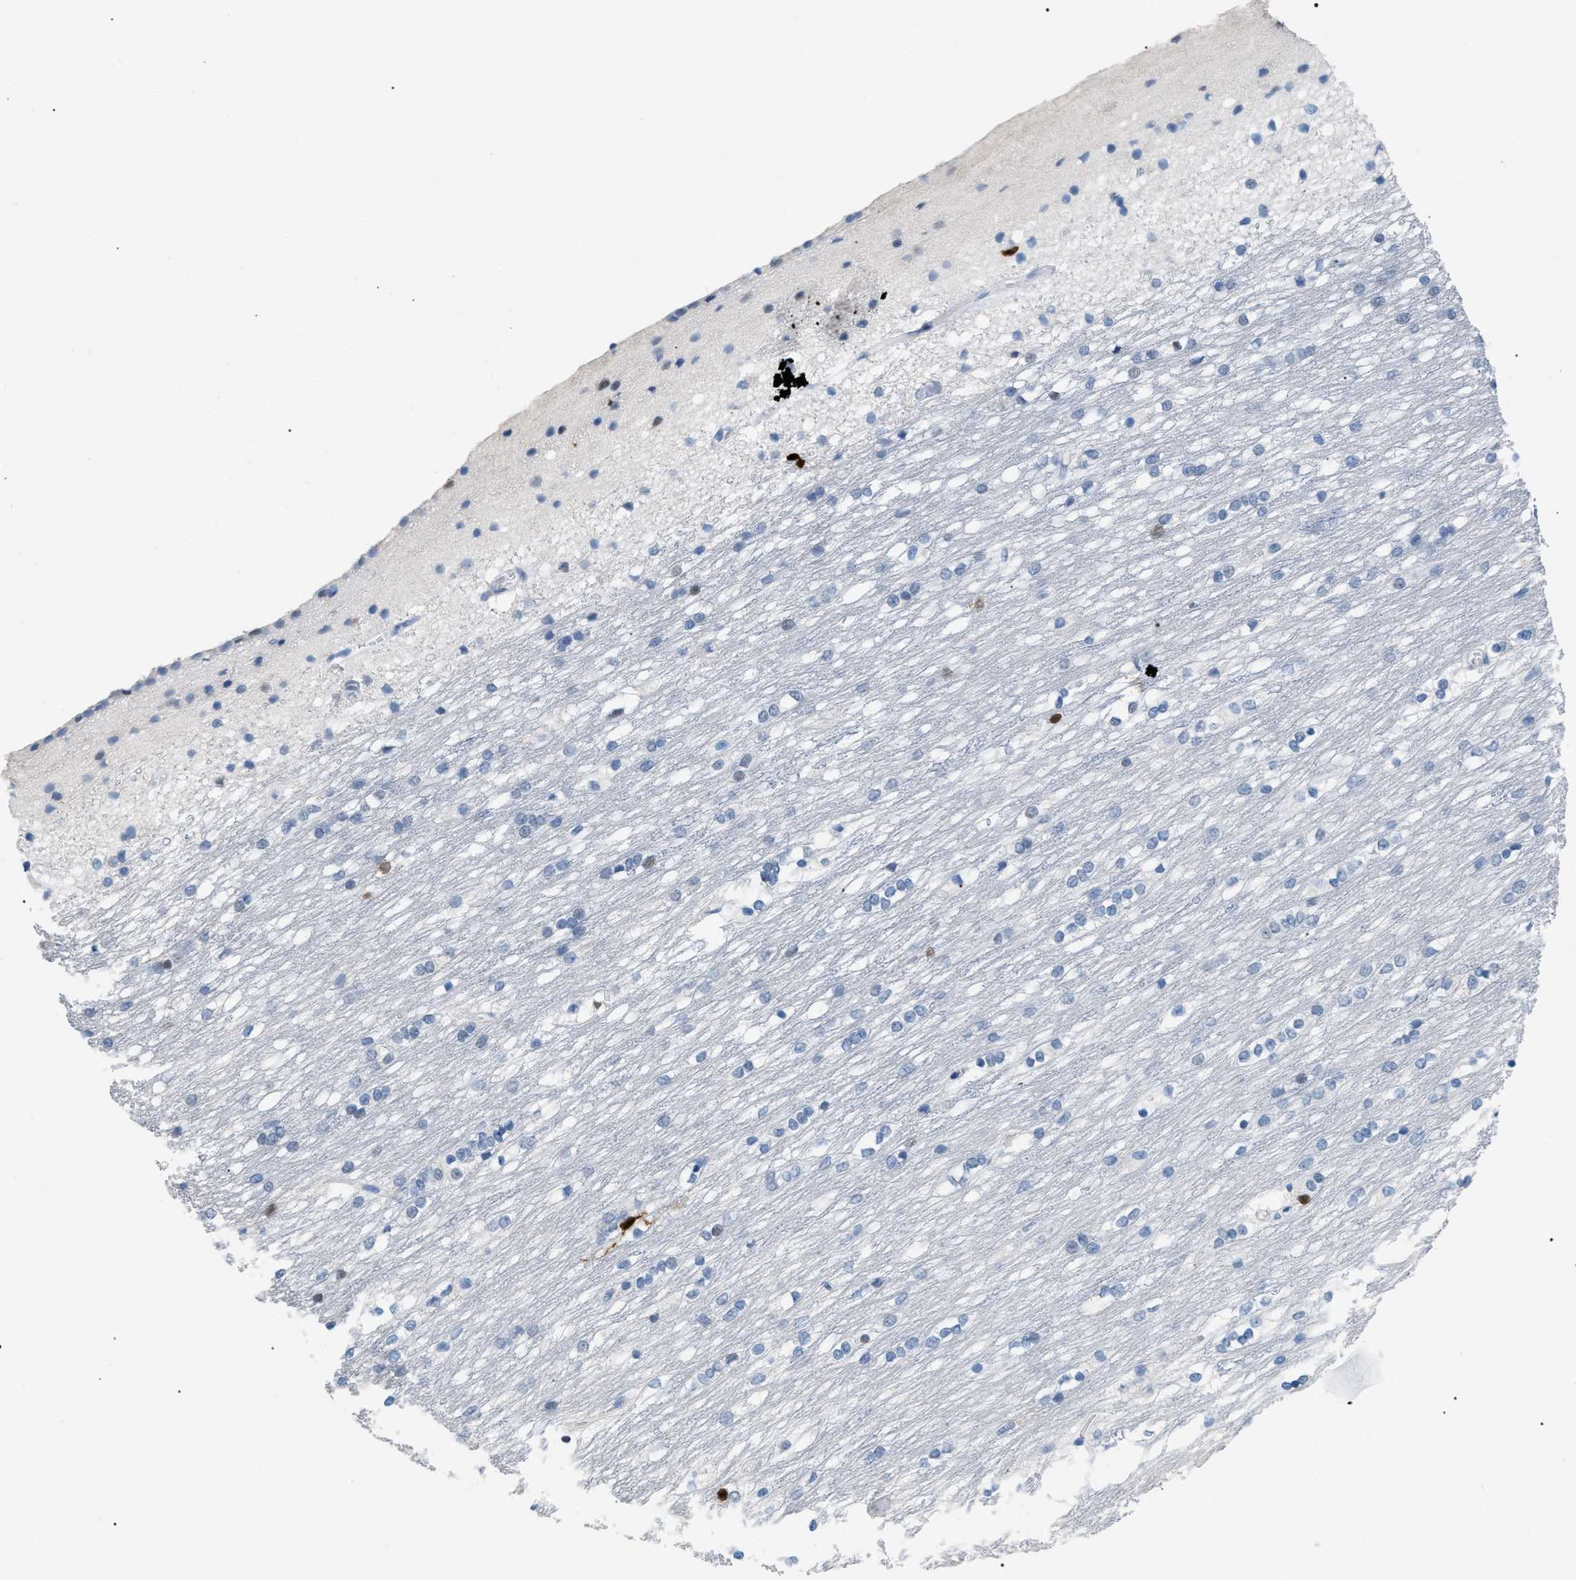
{"staining": {"intensity": "negative", "quantity": "none", "location": "none"}, "tissue": "caudate", "cell_type": "Glial cells", "image_type": "normal", "snomed": [{"axis": "morphology", "description": "Normal tissue, NOS"}, {"axis": "topography", "description": "Lateral ventricle wall"}], "caption": "DAB (3,3'-diaminobenzidine) immunohistochemical staining of benign human caudate demonstrates no significant staining in glial cells. The staining is performed using DAB brown chromogen with nuclei counter-stained in using hematoxylin.", "gene": "MCM7", "patient": {"sex": "female", "age": 19}}